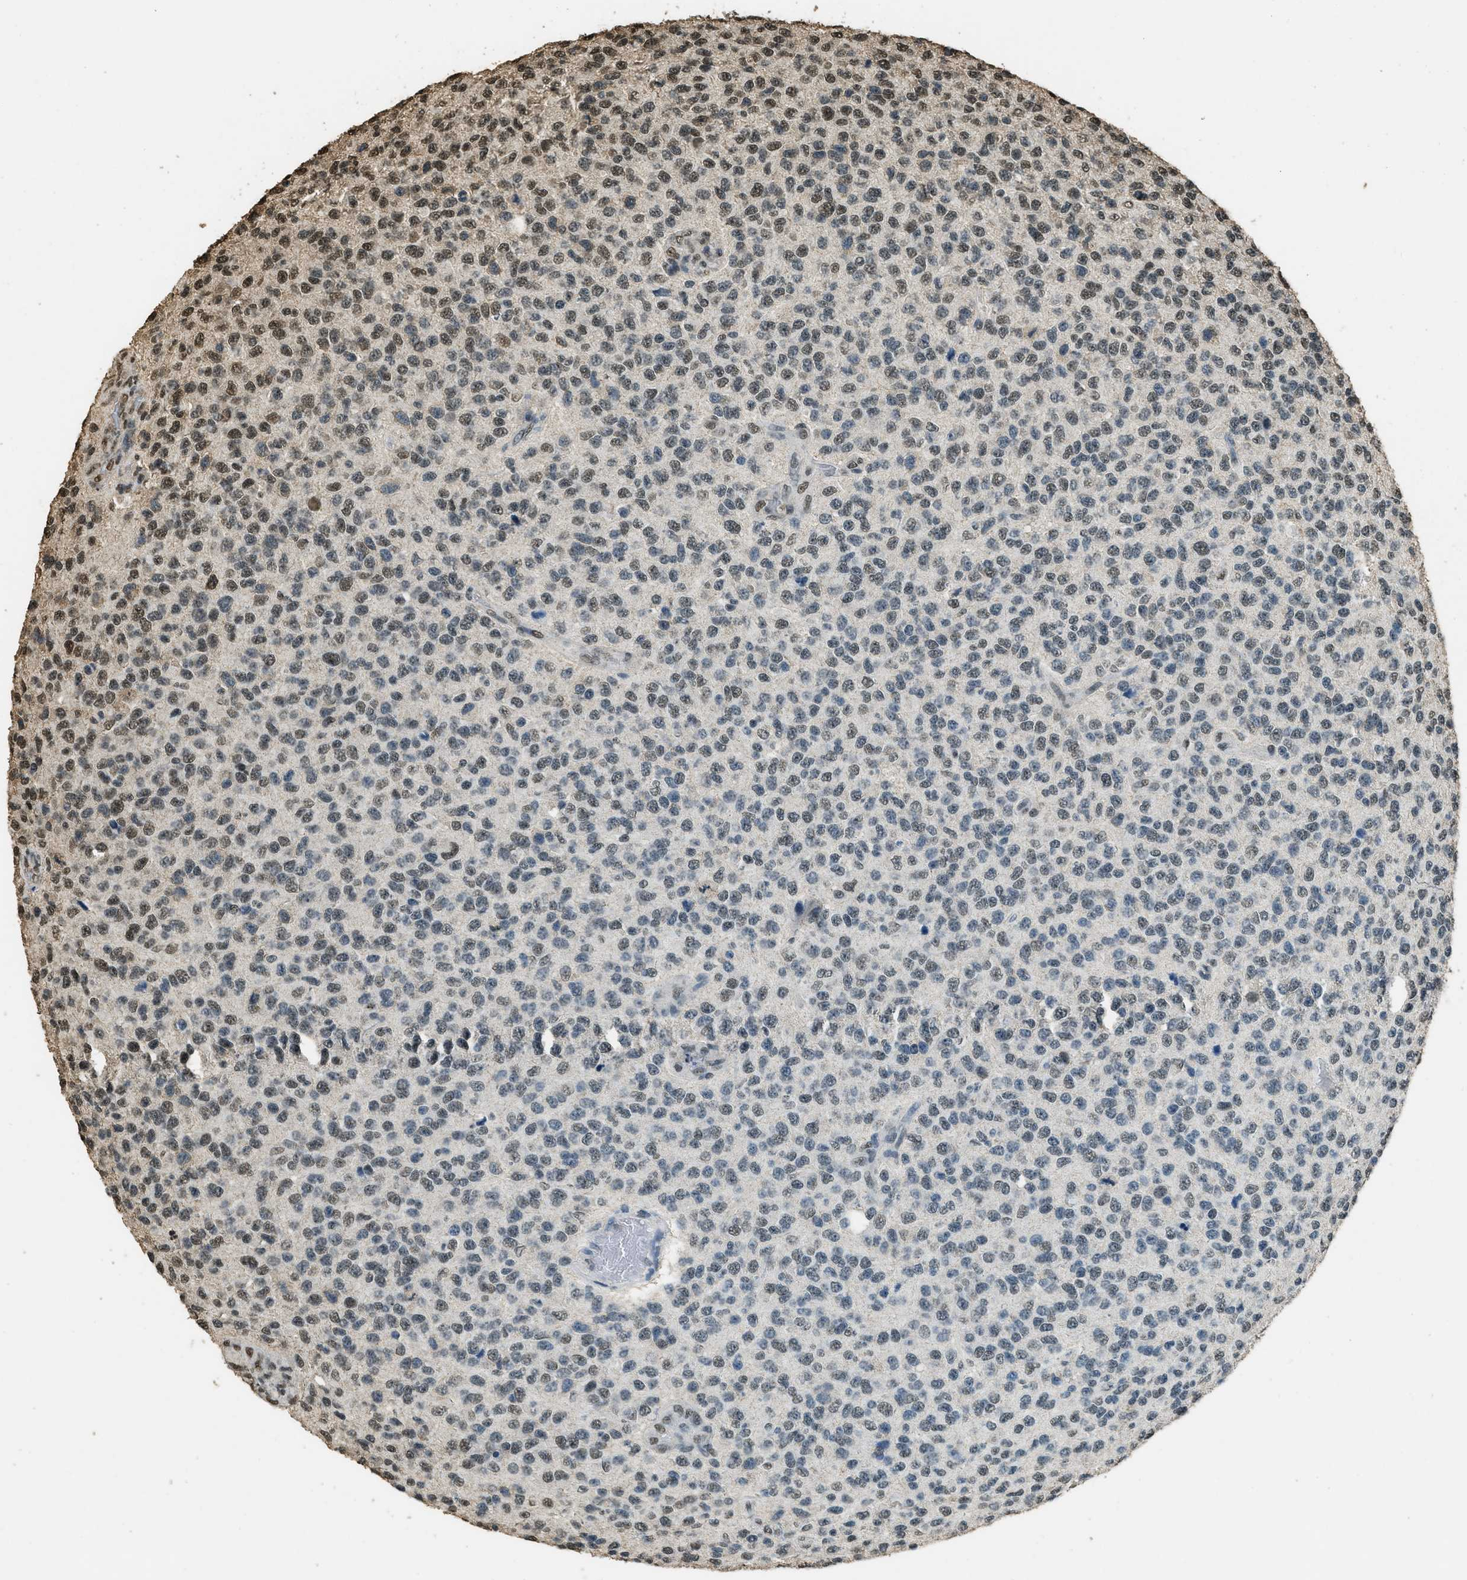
{"staining": {"intensity": "moderate", "quantity": "25%-75%", "location": "nuclear"}, "tissue": "glioma", "cell_type": "Tumor cells", "image_type": "cancer", "snomed": [{"axis": "morphology", "description": "Glioma, malignant, High grade"}, {"axis": "topography", "description": "pancreas cauda"}], "caption": "Tumor cells demonstrate medium levels of moderate nuclear positivity in approximately 25%-75% of cells in human malignant glioma (high-grade). The staining was performed using DAB (3,3'-diaminobenzidine), with brown indicating positive protein expression. Nuclei are stained blue with hematoxylin.", "gene": "MYB", "patient": {"sex": "male", "age": 60}}